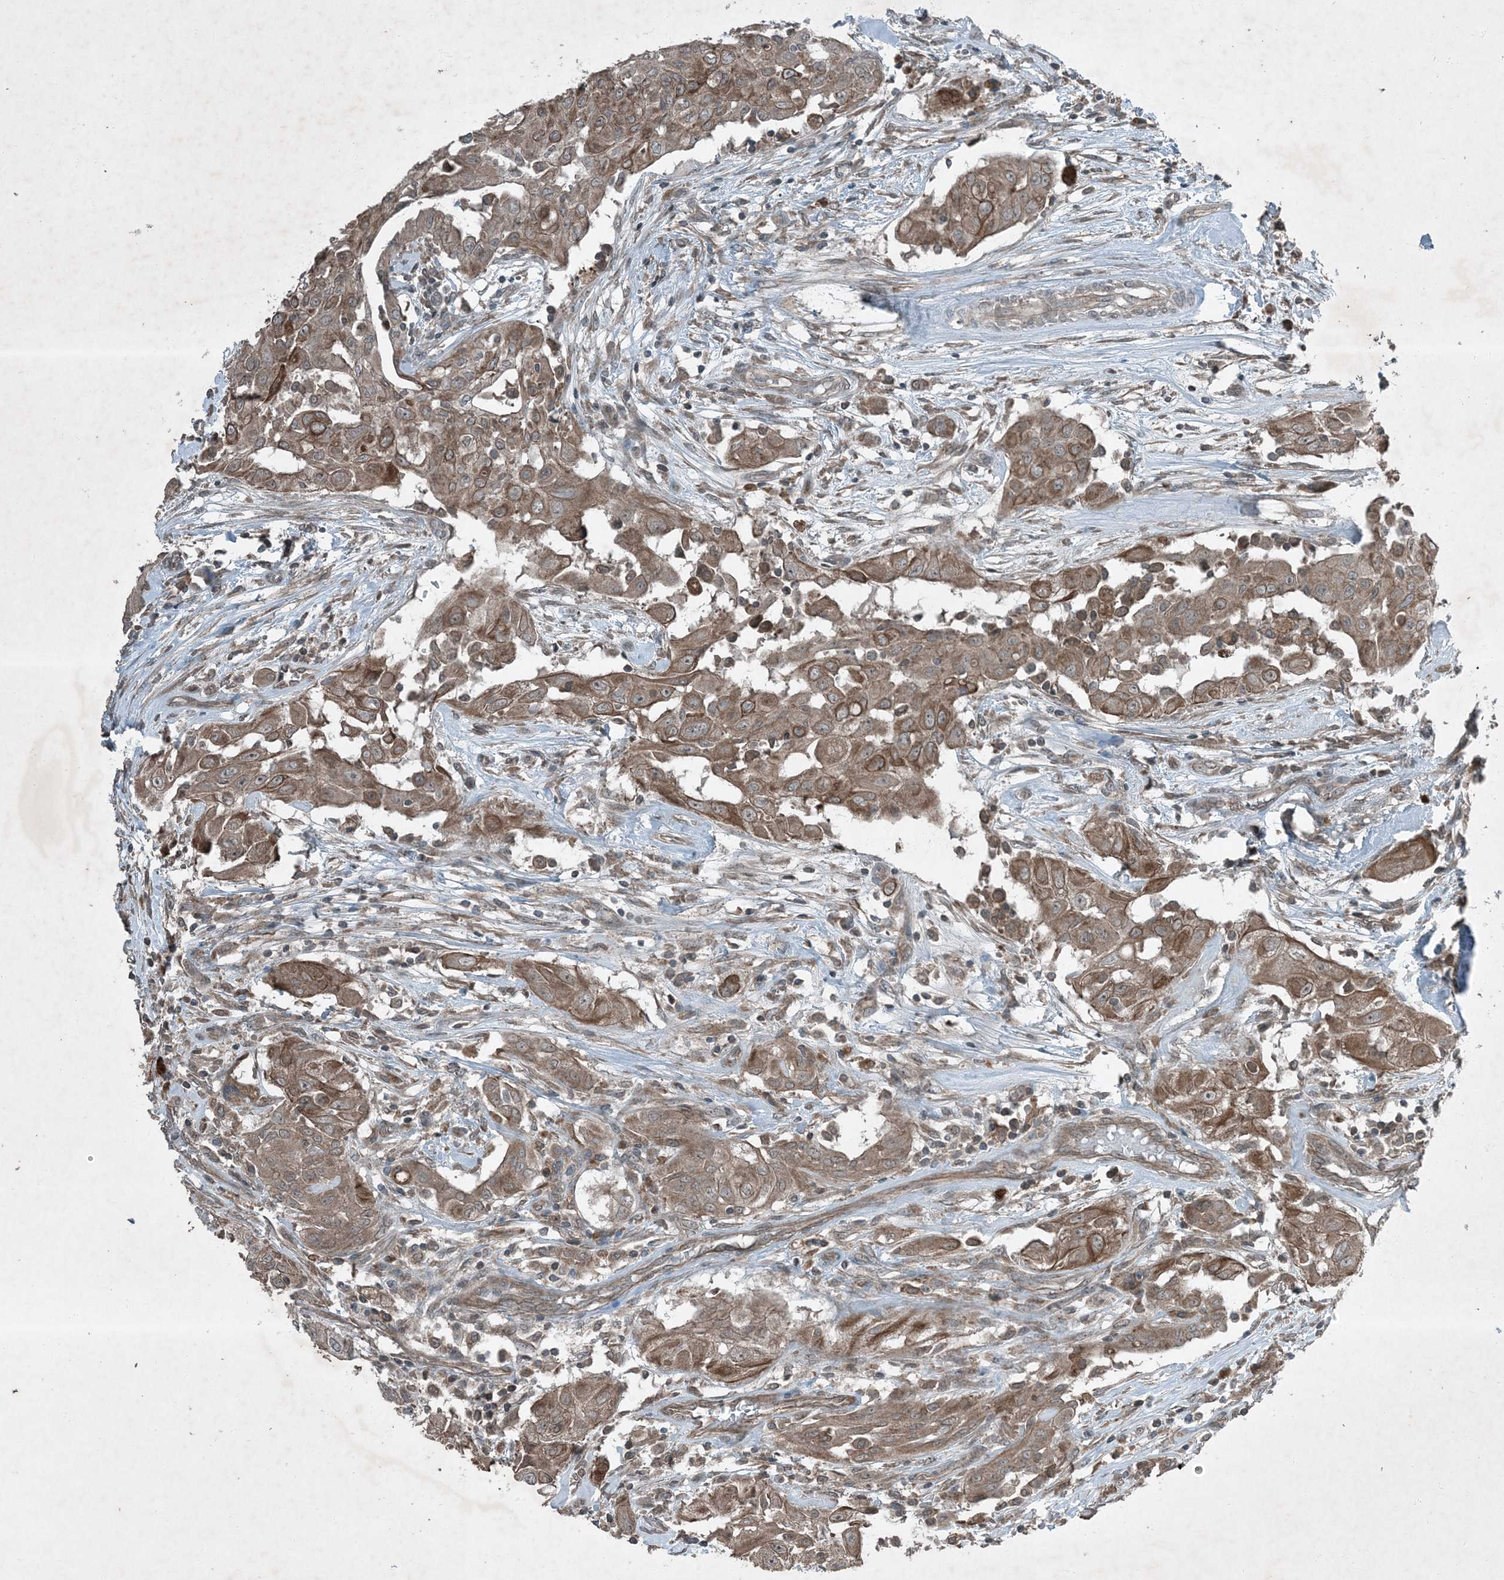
{"staining": {"intensity": "moderate", "quantity": ">75%", "location": "cytoplasmic/membranous"}, "tissue": "thyroid cancer", "cell_type": "Tumor cells", "image_type": "cancer", "snomed": [{"axis": "morphology", "description": "Papillary adenocarcinoma, NOS"}, {"axis": "topography", "description": "Thyroid gland"}], "caption": "There is medium levels of moderate cytoplasmic/membranous expression in tumor cells of papillary adenocarcinoma (thyroid), as demonstrated by immunohistochemical staining (brown color).", "gene": "MDN1", "patient": {"sex": "female", "age": 59}}